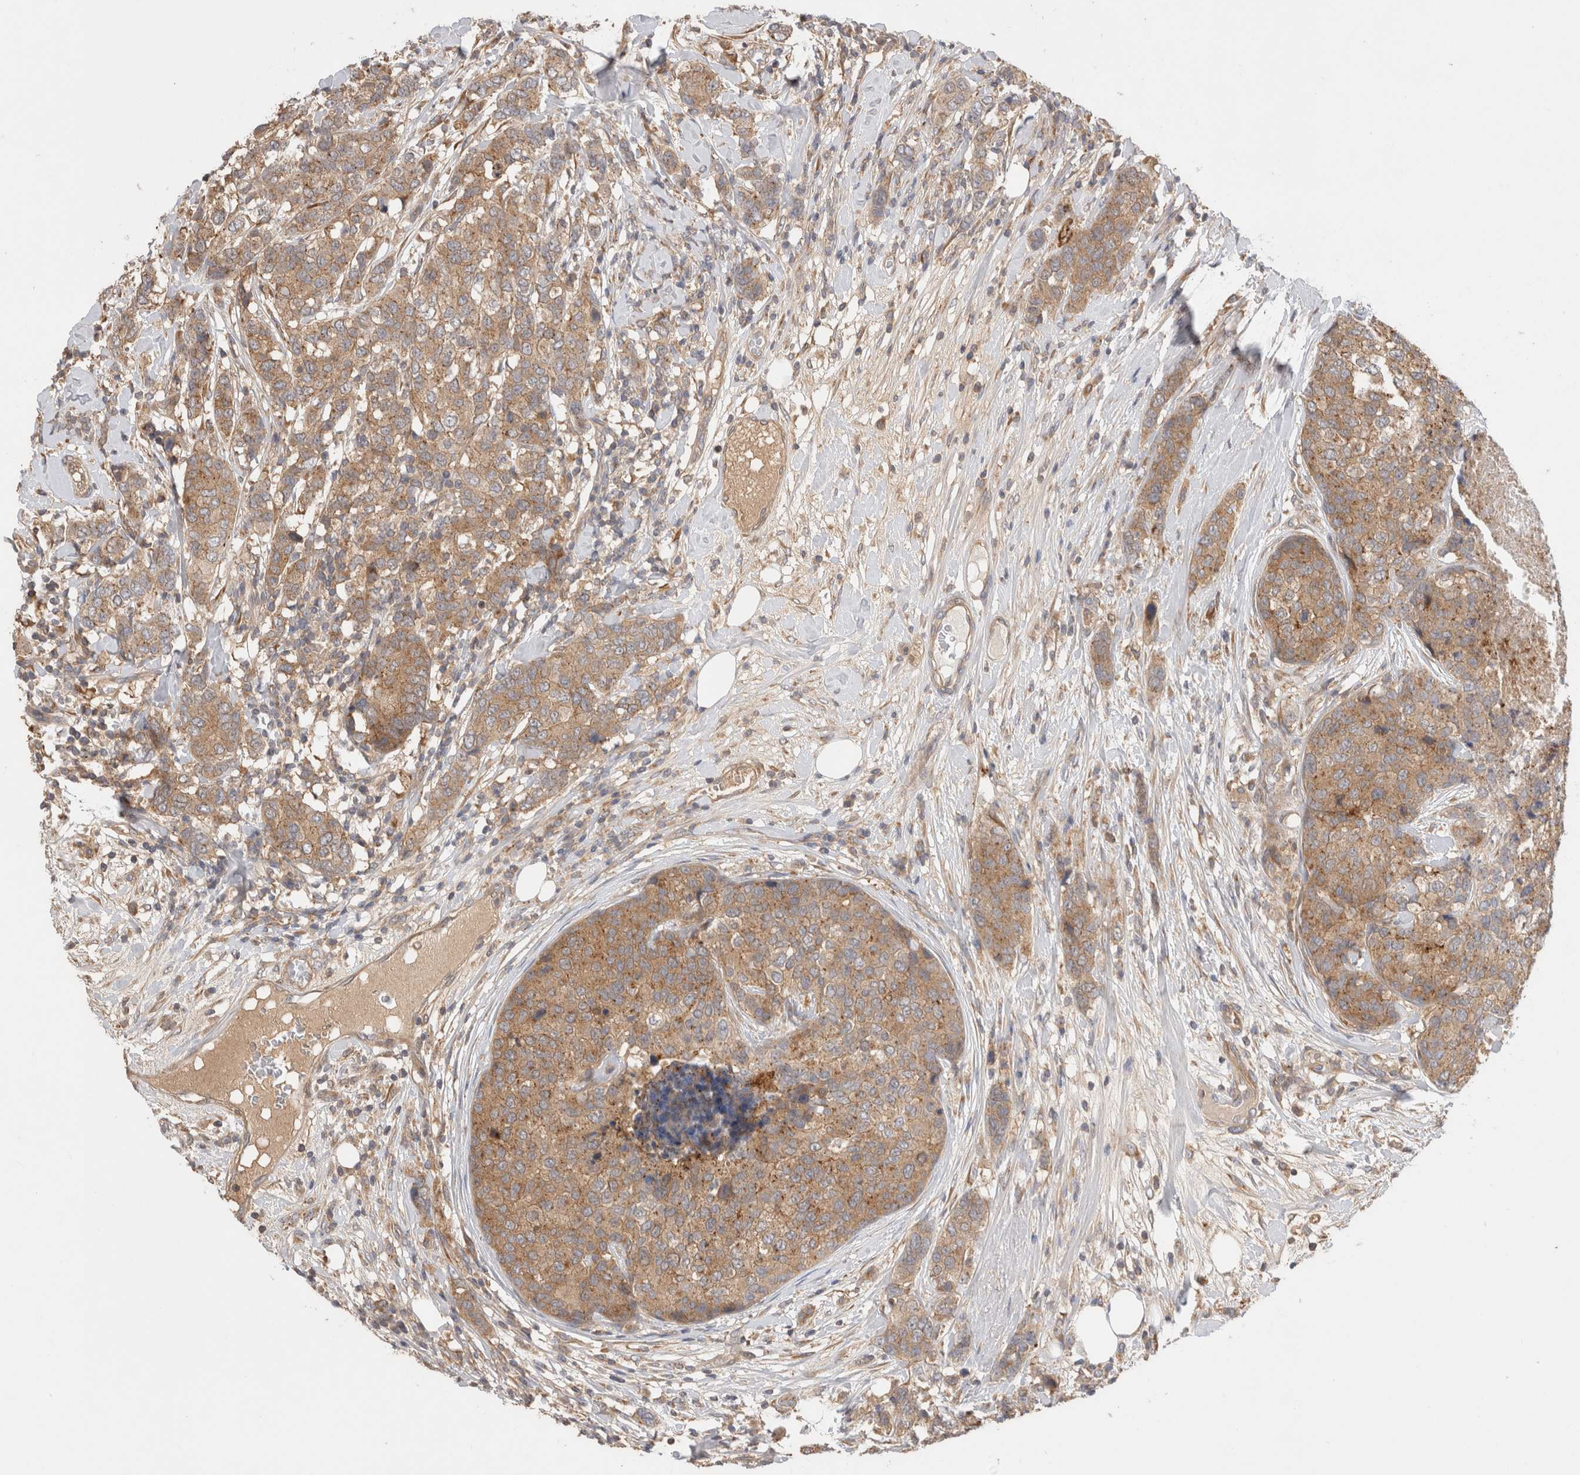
{"staining": {"intensity": "moderate", "quantity": ">75%", "location": "cytoplasmic/membranous"}, "tissue": "breast cancer", "cell_type": "Tumor cells", "image_type": "cancer", "snomed": [{"axis": "morphology", "description": "Lobular carcinoma"}, {"axis": "topography", "description": "Breast"}], "caption": "Protein staining exhibits moderate cytoplasmic/membranous staining in about >75% of tumor cells in breast lobular carcinoma.", "gene": "VPS28", "patient": {"sex": "female", "age": 59}}